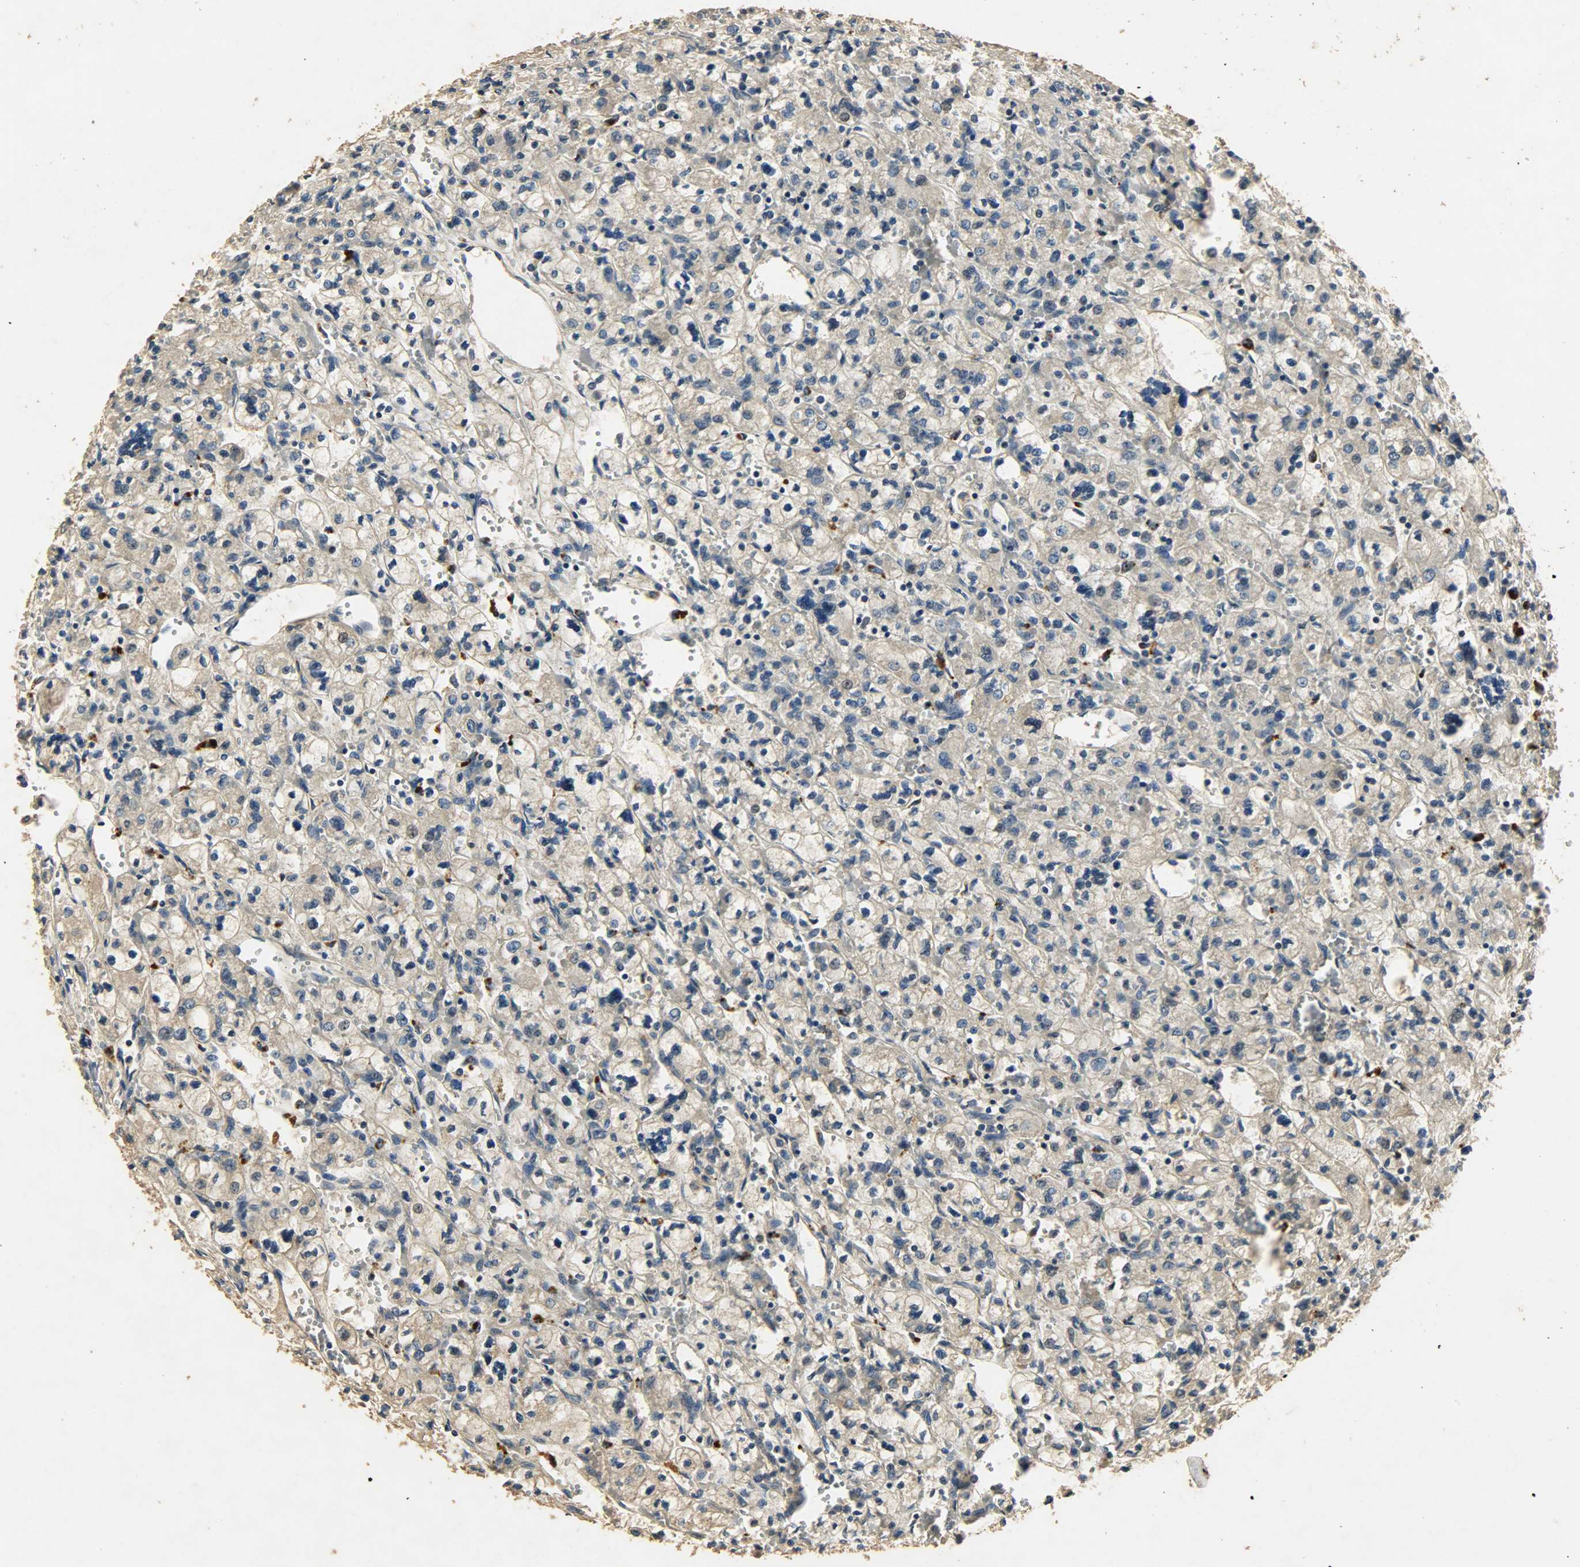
{"staining": {"intensity": "weak", "quantity": ">75%", "location": "cytoplasmic/membranous"}, "tissue": "renal cancer", "cell_type": "Tumor cells", "image_type": "cancer", "snomed": [{"axis": "morphology", "description": "Adenocarcinoma, NOS"}, {"axis": "topography", "description": "Kidney"}], "caption": "A brown stain shows weak cytoplasmic/membranous expression of a protein in adenocarcinoma (renal) tumor cells. The staining was performed using DAB (3,3'-diaminobenzidine), with brown indicating positive protein expression. Nuclei are stained blue with hematoxylin.", "gene": "ATP2B1", "patient": {"sex": "female", "age": 83}}